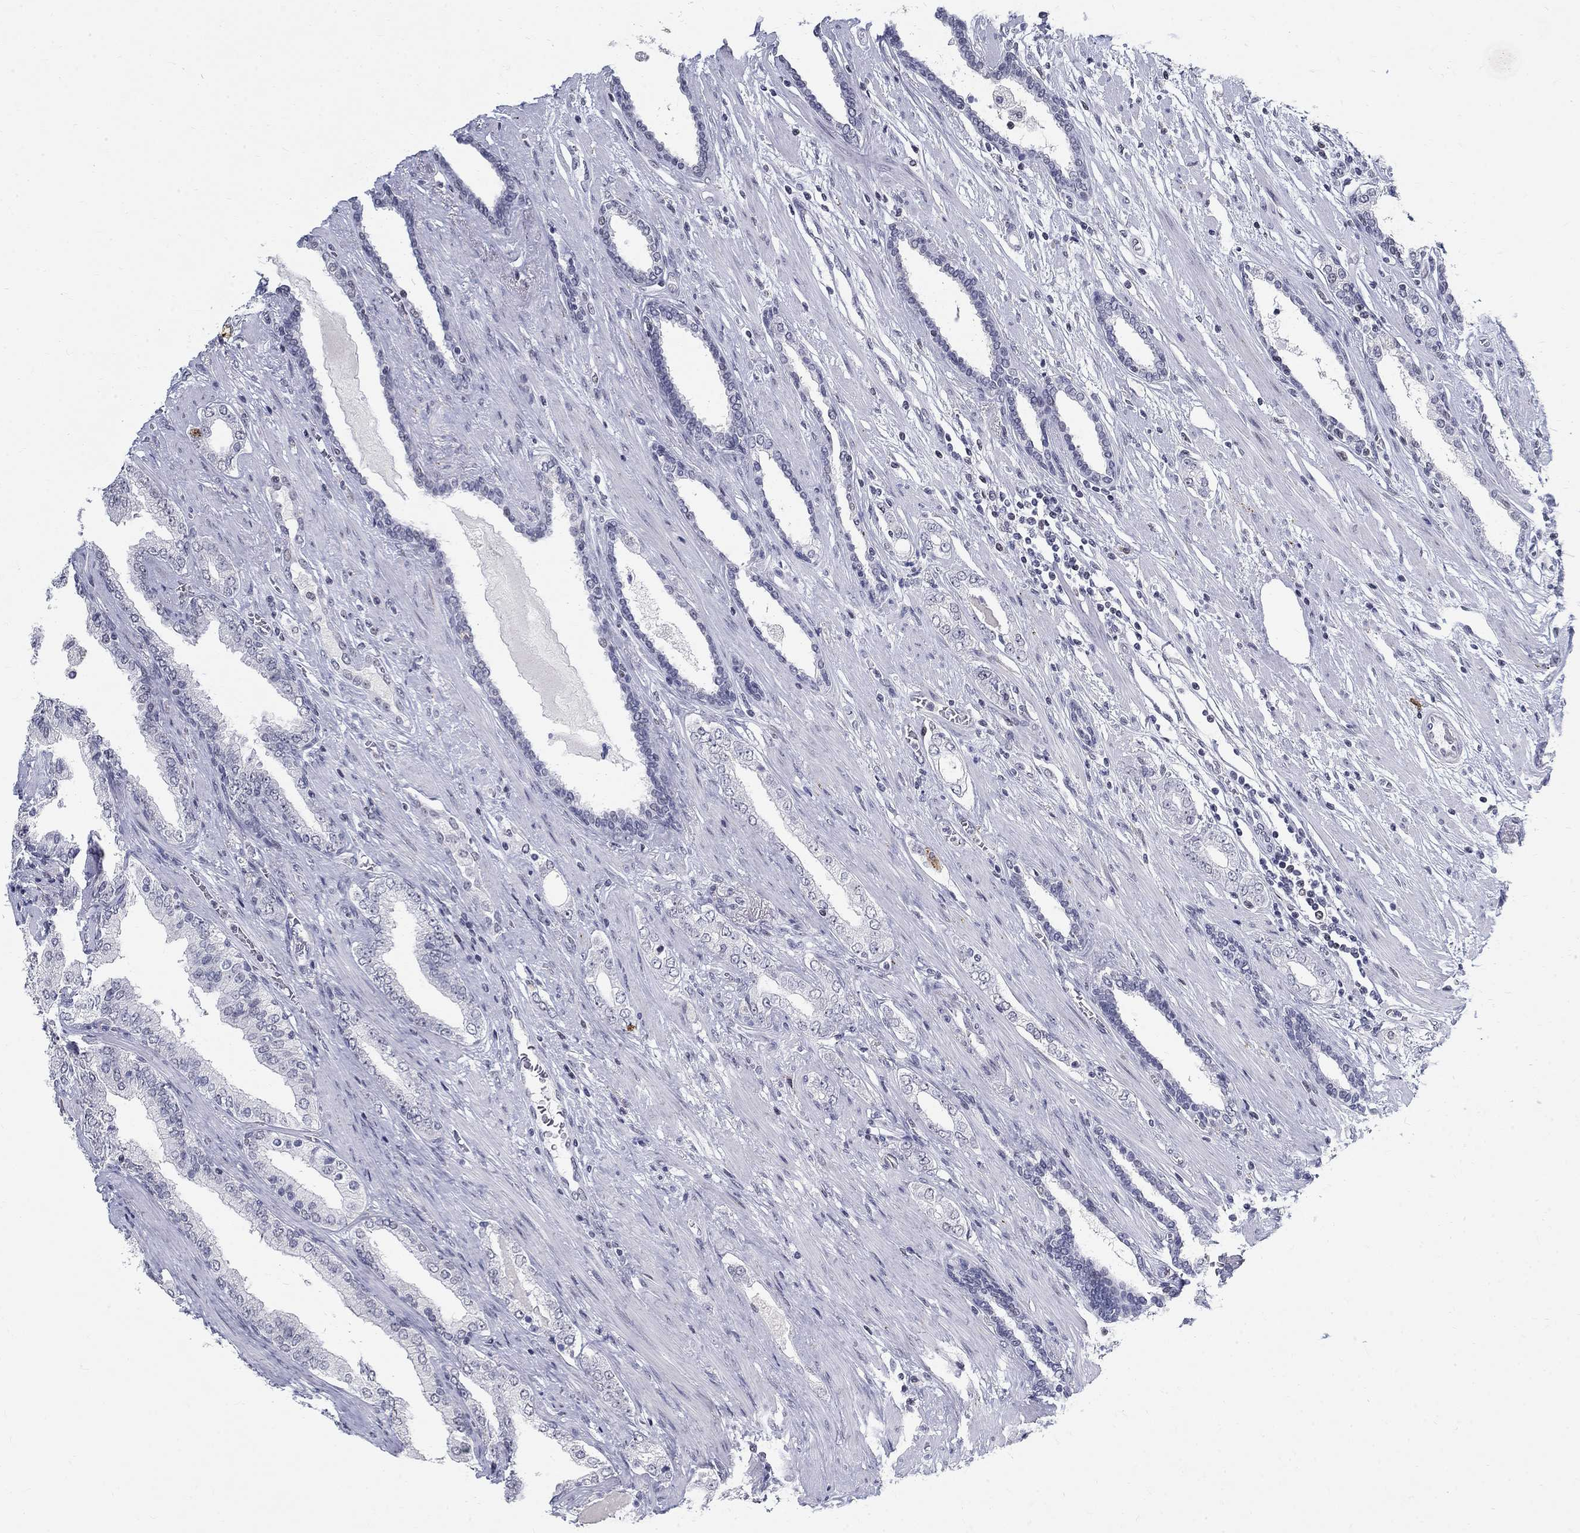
{"staining": {"intensity": "negative", "quantity": "none", "location": "none"}, "tissue": "prostate cancer", "cell_type": "Tumor cells", "image_type": "cancer", "snomed": [{"axis": "morphology", "description": "Adenocarcinoma, Low grade"}, {"axis": "topography", "description": "Prostate and seminal vesicle, NOS"}], "caption": "Adenocarcinoma (low-grade) (prostate) stained for a protein using immunohistochemistry (IHC) demonstrates no positivity tumor cells.", "gene": "BHLHE22", "patient": {"sex": "male", "age": 61}}